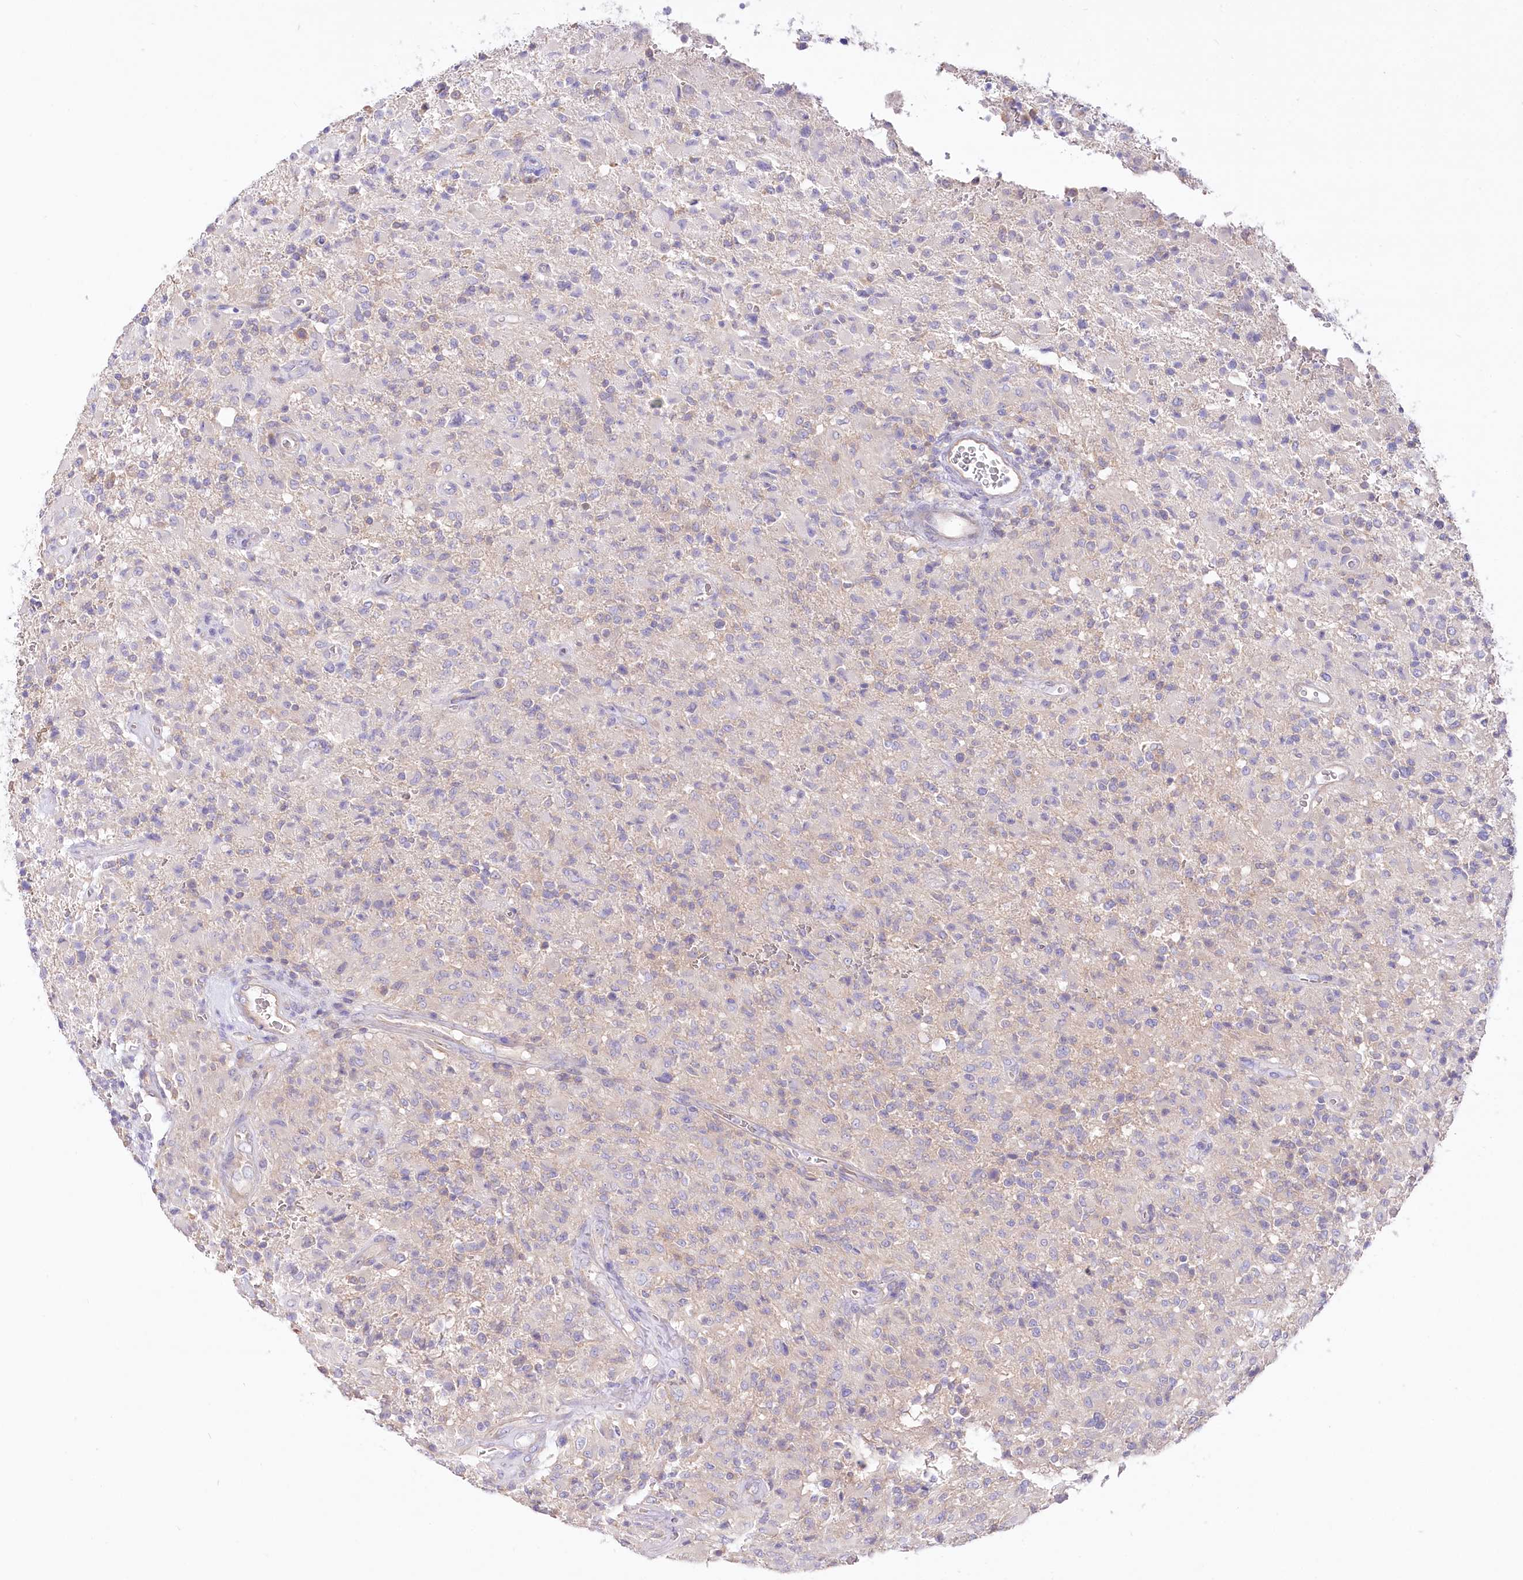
{"staining": {"intensity": "negative", "quantity": "none", "location": "none"}, "tissue": "glioma", "cell_type": "Tumor cells", "image_type": "cancer", "snomed": [{"axis": "morphology", "description": "Glioma, malignant, High grade"}, {"axis": "topography", "description": "Brain"}], "caption": "Tumor cells are negative for protein expression in human malignant high-grade glioma.", "gene": "UMPS", "patient": {"sex": "female", "age": 57}}